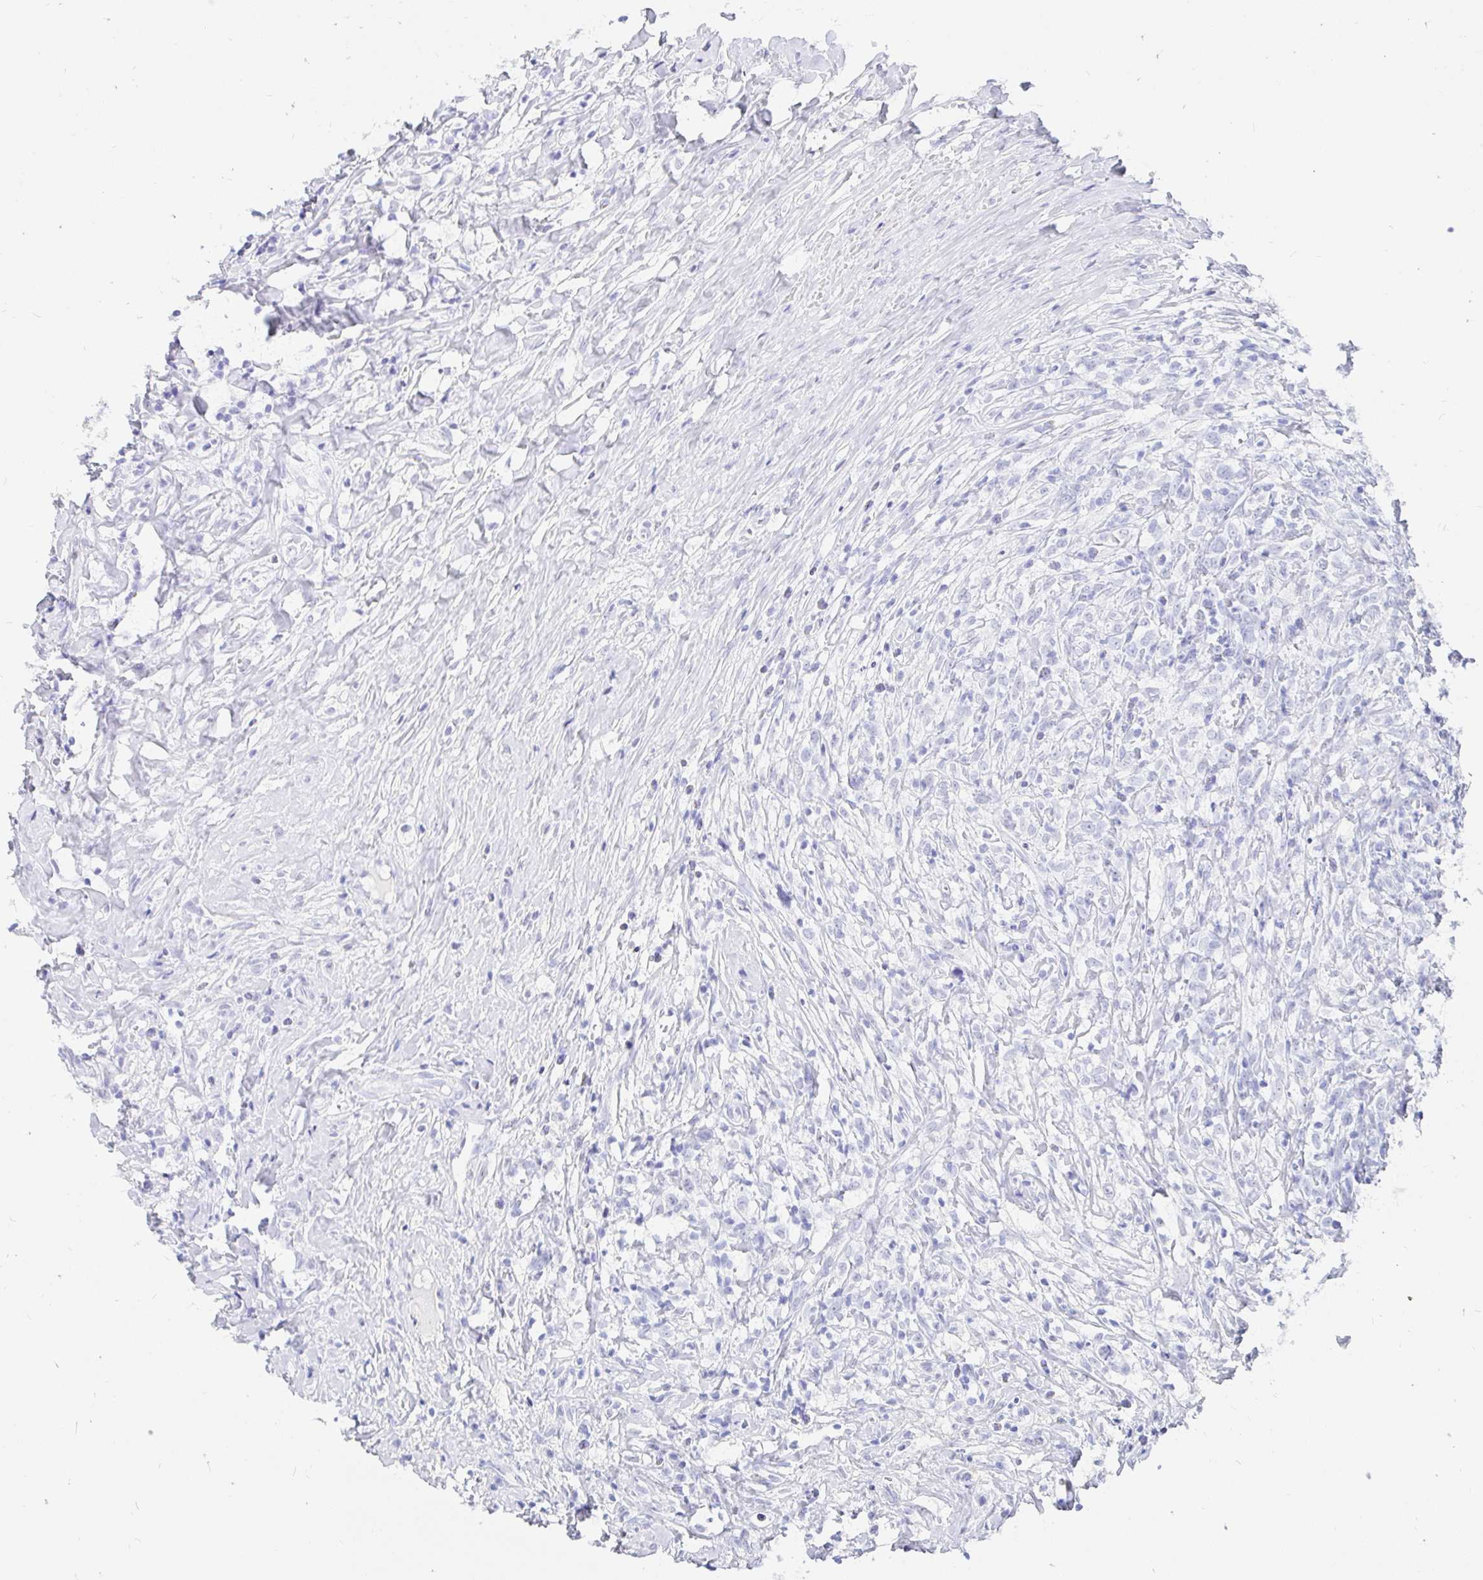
{"staining": {"intensity": "negative", "quantity": "none", "location": "none"}, "tissue": "lymphoma", "cell_type": "Tumor cells", "image_type": "cancer", "snomed": [{"axis": "morphology", "description": "Hodgkin's disease, NOS"}, {"axis": "topography", "description": "No Tissue"}], "caption": "Tumor cells show no significant protein positivity in Hodgkin's disease. (DAB (3,3'-diaminobenzidine) IHC with hematoxylin counter stain).", "gene": "OR6T1", "patient": {"sex": "female", "age": 21}}